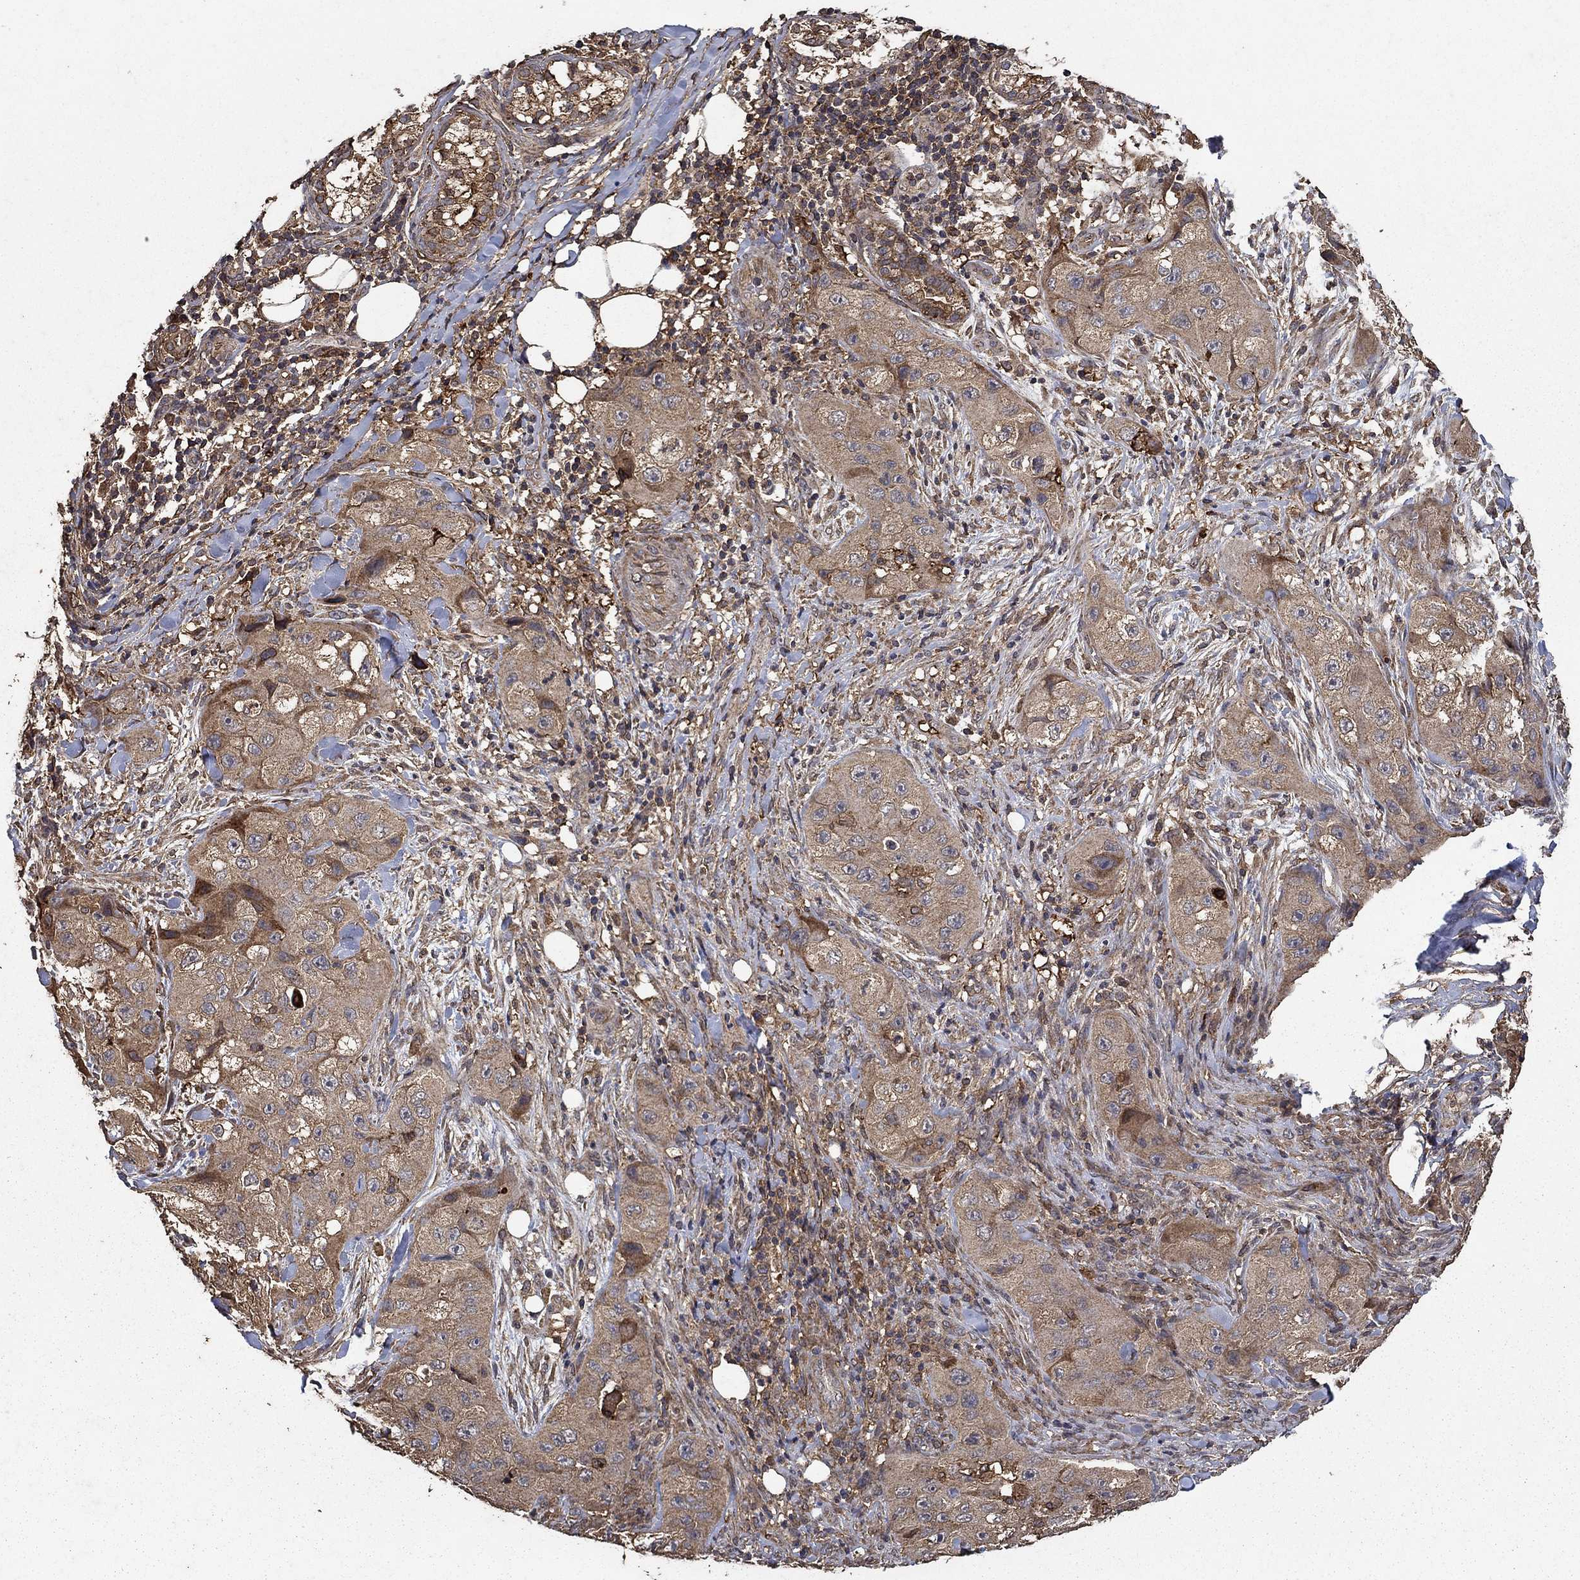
{"staining": {"intensity": "moderate", "quantity": "<25%", "location": "cytoplasmic/membranous"}, "tissue": "skin cancer", "cell_type": "Tumor cells", "image_type": "cancer", "snomed": [{"axis": "morphology", "description": "Squamous cell carcinoma, NOS"}, {"axis": "topography", "description": "Skin"}, {"axis": "topography", "description": "Subcutis"}], "caption": "Moderate cytoplasmic/membranous positivity is seen in about <25% of tumor cells in skin cancer. (DAB (3,3'-diaminobenzidine) IHC, brown staining for protein, blue staining for nuclei).", "gene": "IFRD1", "patient": {"sex": "male", "age": 73}}